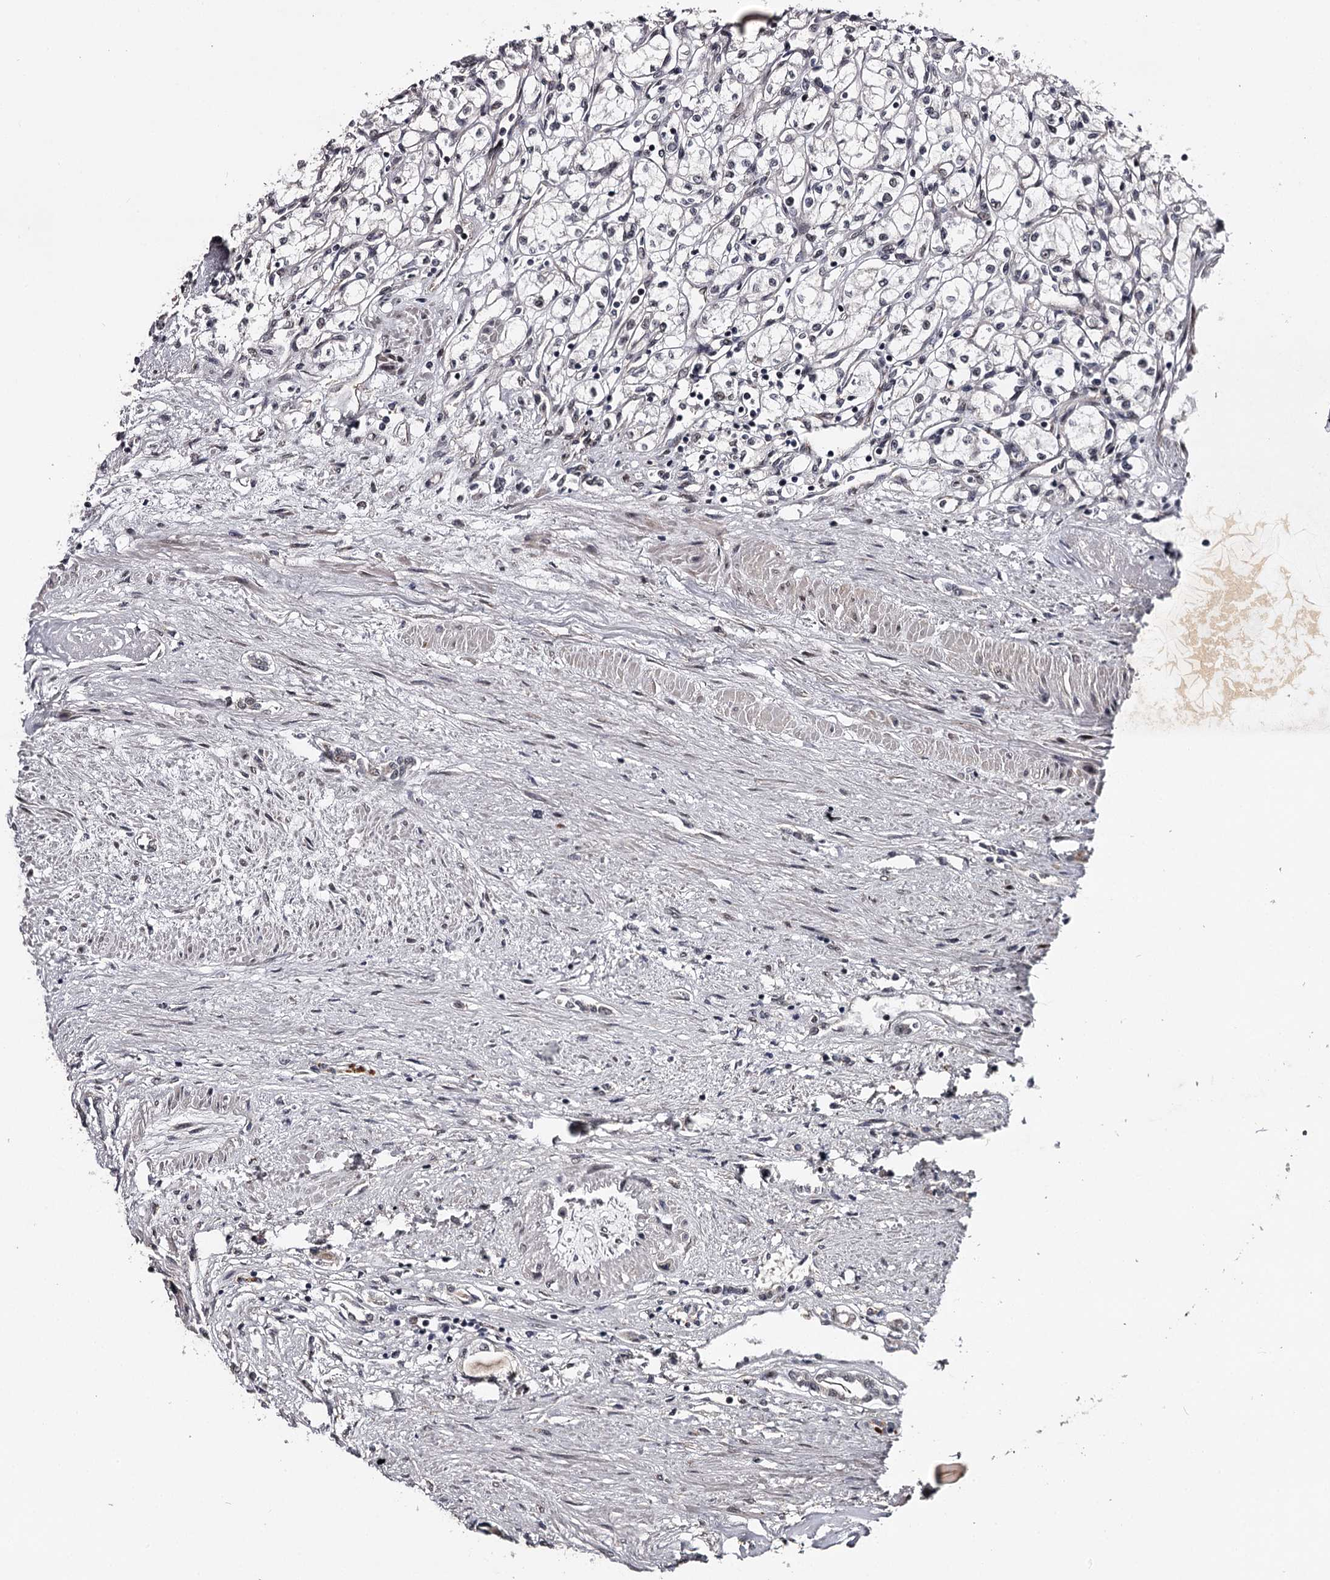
{"staining": {"intensity": "negative", "quantity": "none", "location": "none"}, "tissue": "renal cancer", "cell_type": "Tumor cells", "image_type": "cancer", "snomed": [{"axis": "morphology", "description": "Adenocarcinoma, NOS"}, {"axis": "topography", "description": "Kidney"}], "caption": "The histopathology image shows no staining of tumor cells in renal cancer.", "gene": "RNF44", "patient": {"sex": "male", "age": 59}}